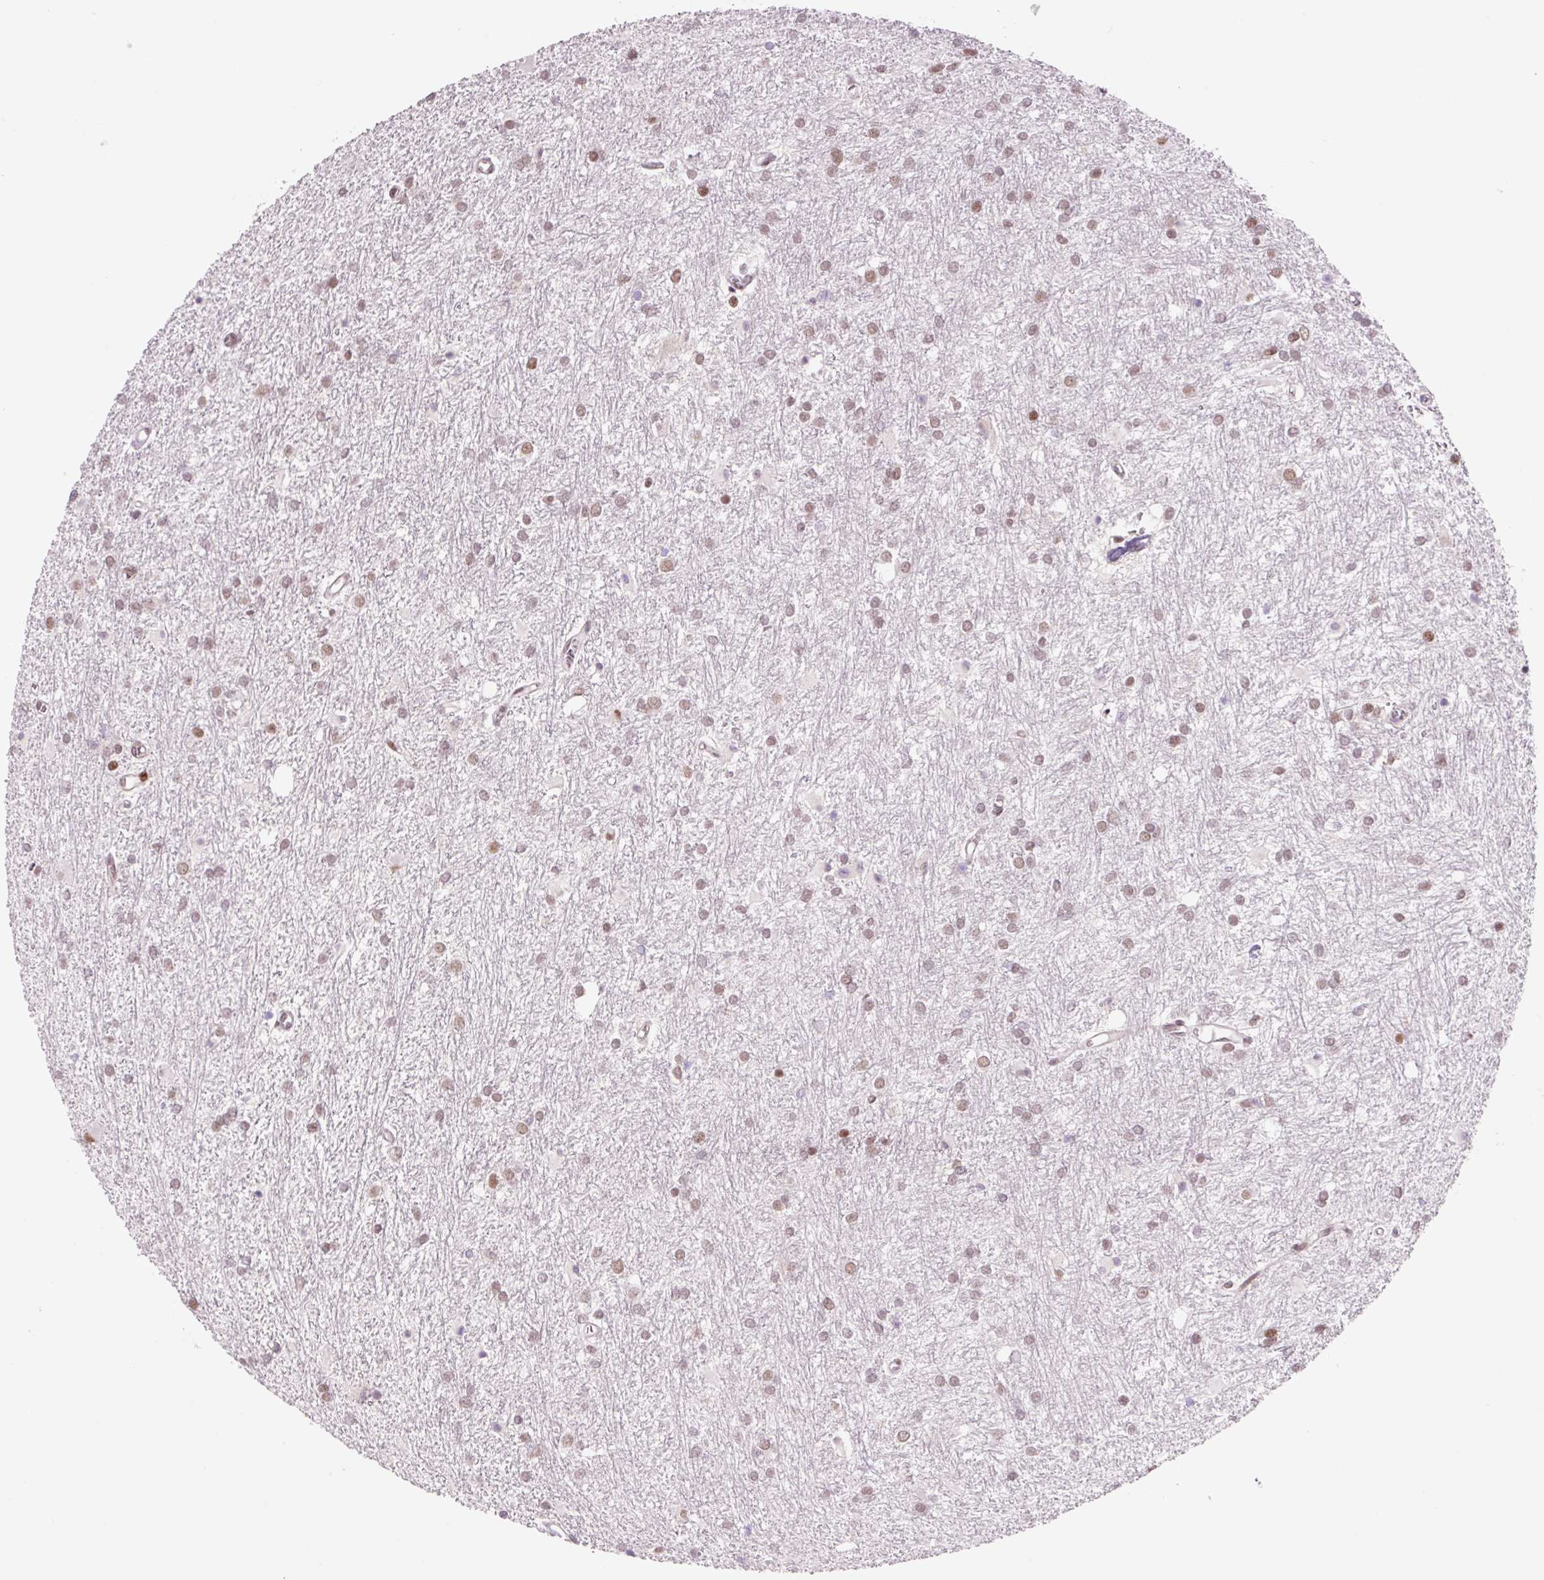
{"staining": {"intensity": "moderate", "quantity": ">75%", "location": "nuclear"}, "tissue": "glioma", "cell_type": "Tumor cells", "image_type": "cancer", "snomed": [{"axis": "morphology", "description": "Glioma, malignant, High grade"}, {"axis": "topography", "description": "Brain"}], "caption": "DAB immunohistochemical staining of glioma exhibits moderate nuclear protein positivity in about >75% of tumor cells. The staining is performed using DAB (3,3'-diaminobenzidine) brown chromogen to label protein expression. The nuclei are counter-stained blue using hematoxylin.", "gene": "CCNL2", "patient": {"sex": "female", "age": 50}}